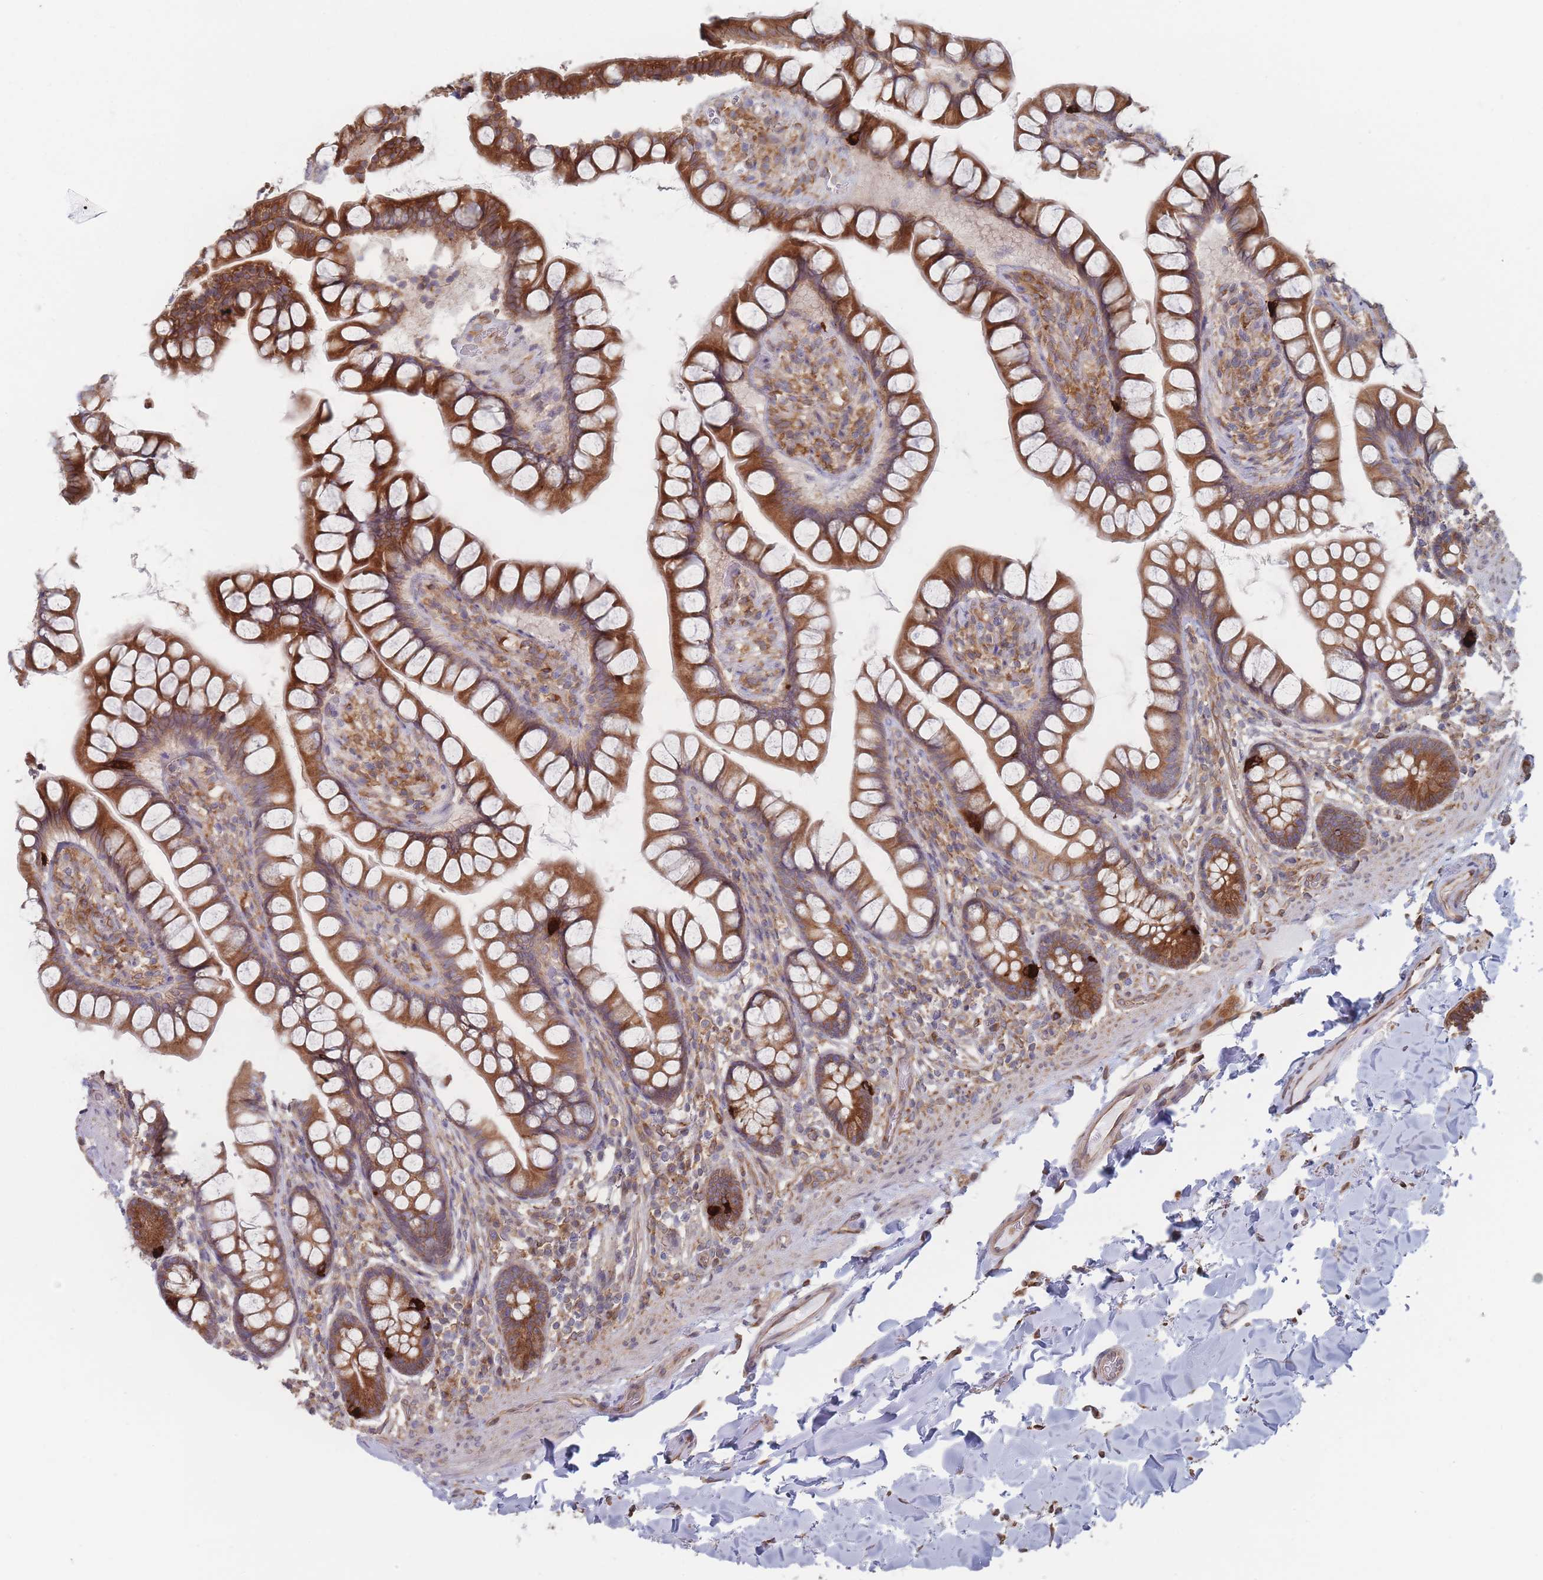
{"staining": {"intensity": "strong", "quantity": ">75%", "location": "cytoplasmic/membranous"}, "tissue": "small intestine", "cell_type": "Glandular cells", "image_type": "normal", "snomed": [{"axis": "morphology", "description": "Normal tissue, NOS"}, {"axis": "topography", "description": "Small intestine"}], "caption": "Small intestine stained with IHC demonstrates strong cytoplasmic/membranous staining in approximately >75% of glandular cells.", "gene": "KDSR", "patient": {"sex": "male", "age": 70}}